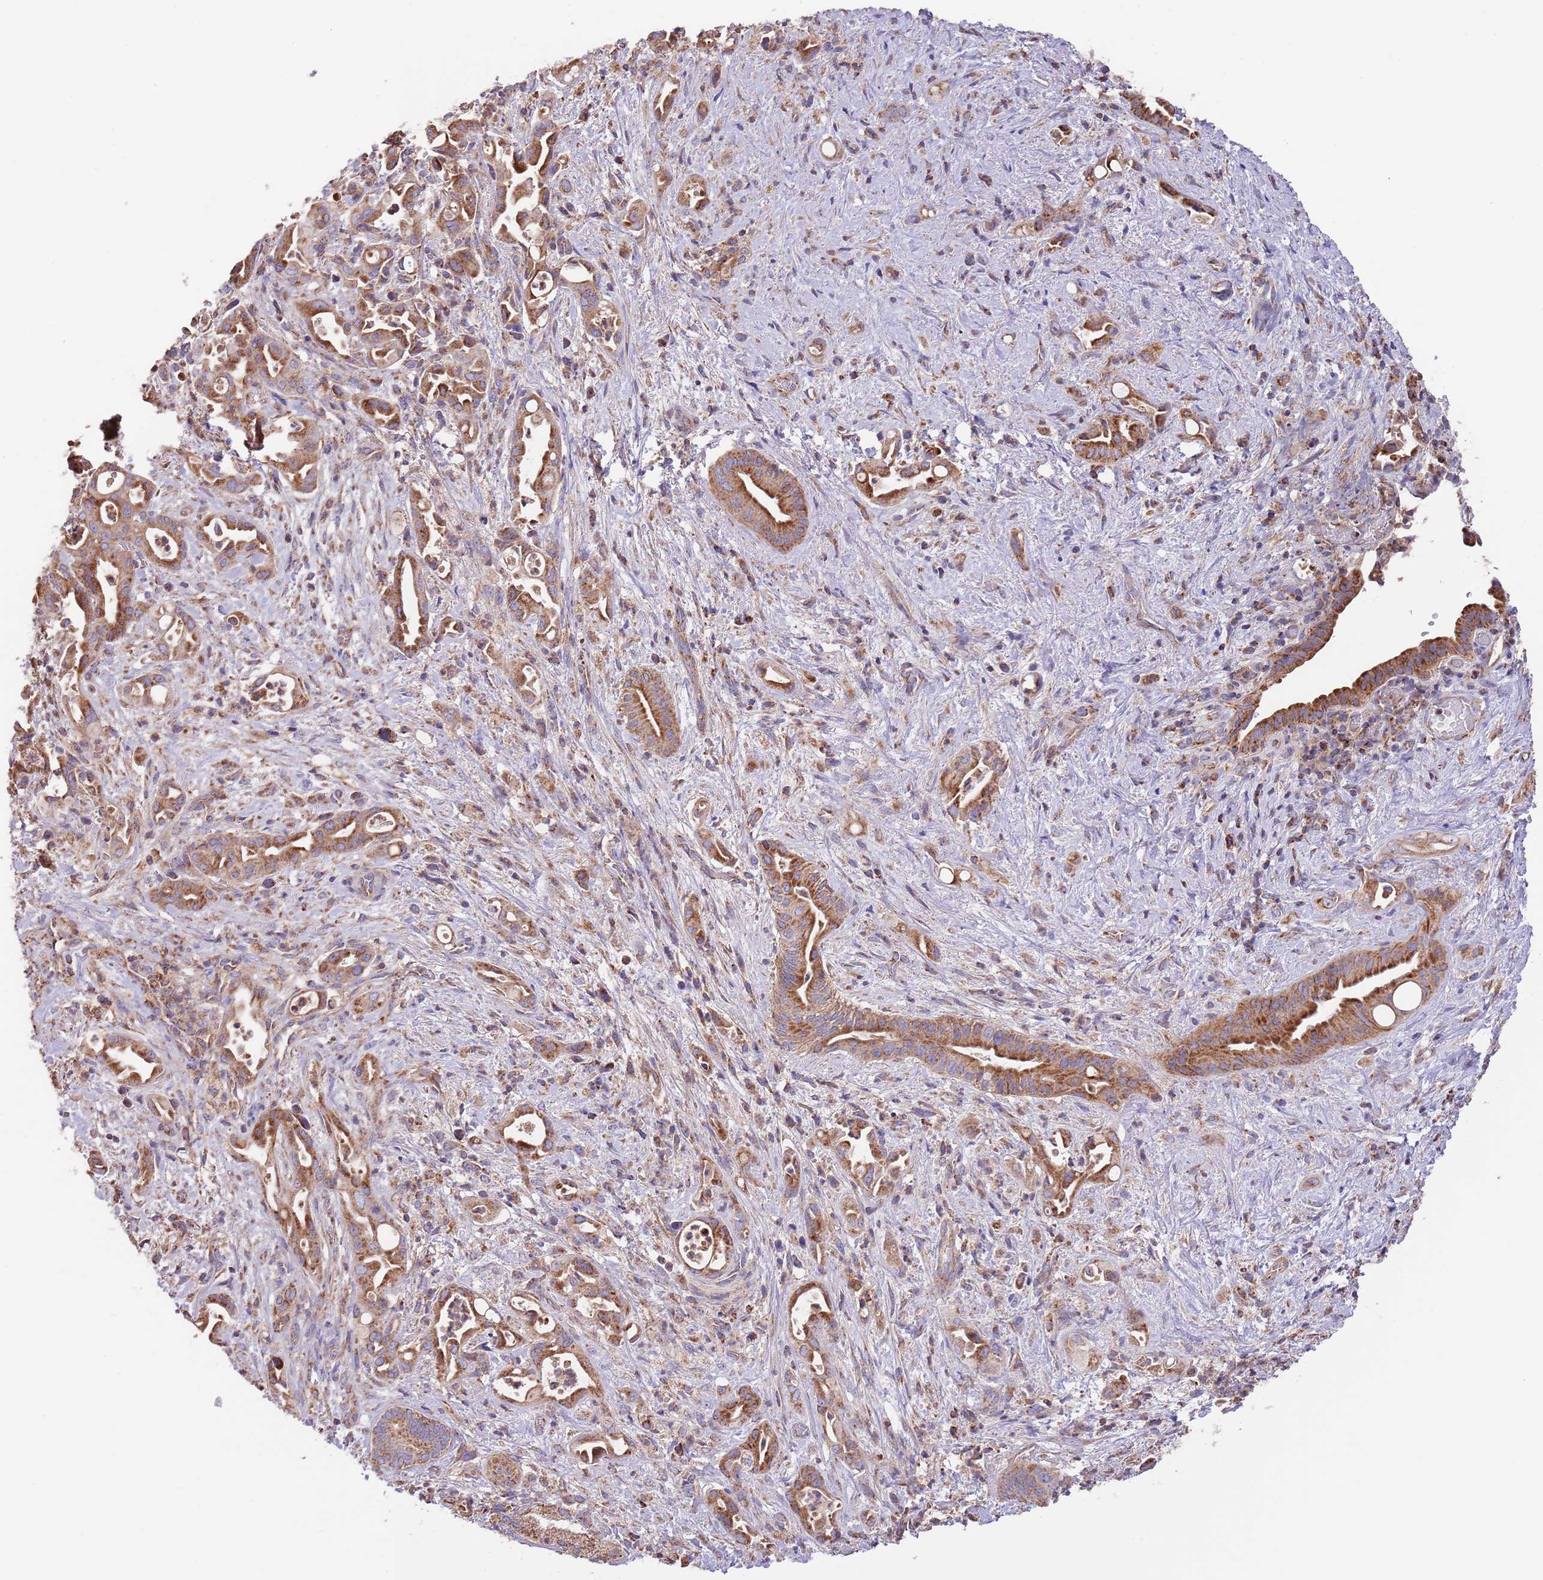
{"staining": {"intensity": "strong", "quantity": ">75%", "location": "cytoplasmic/membranous"}, "tissue": "liver cancer", "cell_type": "Tumor cells", "image_type": "cancer", "snomed": [{"axis": "morphology", "description": "Cholangiocarcinoma"}, {"axis": "topography", "description": "Liver"}], "caption": "DAB immunohistochemical staining of liver cancer (cholangiocarcinoma) displays strong cytoplasmic/membranous protein staining in approximately >75% of tumor cells.", "gene": "DNAJA3", "patient": {"sex": "female", "age": 68}}